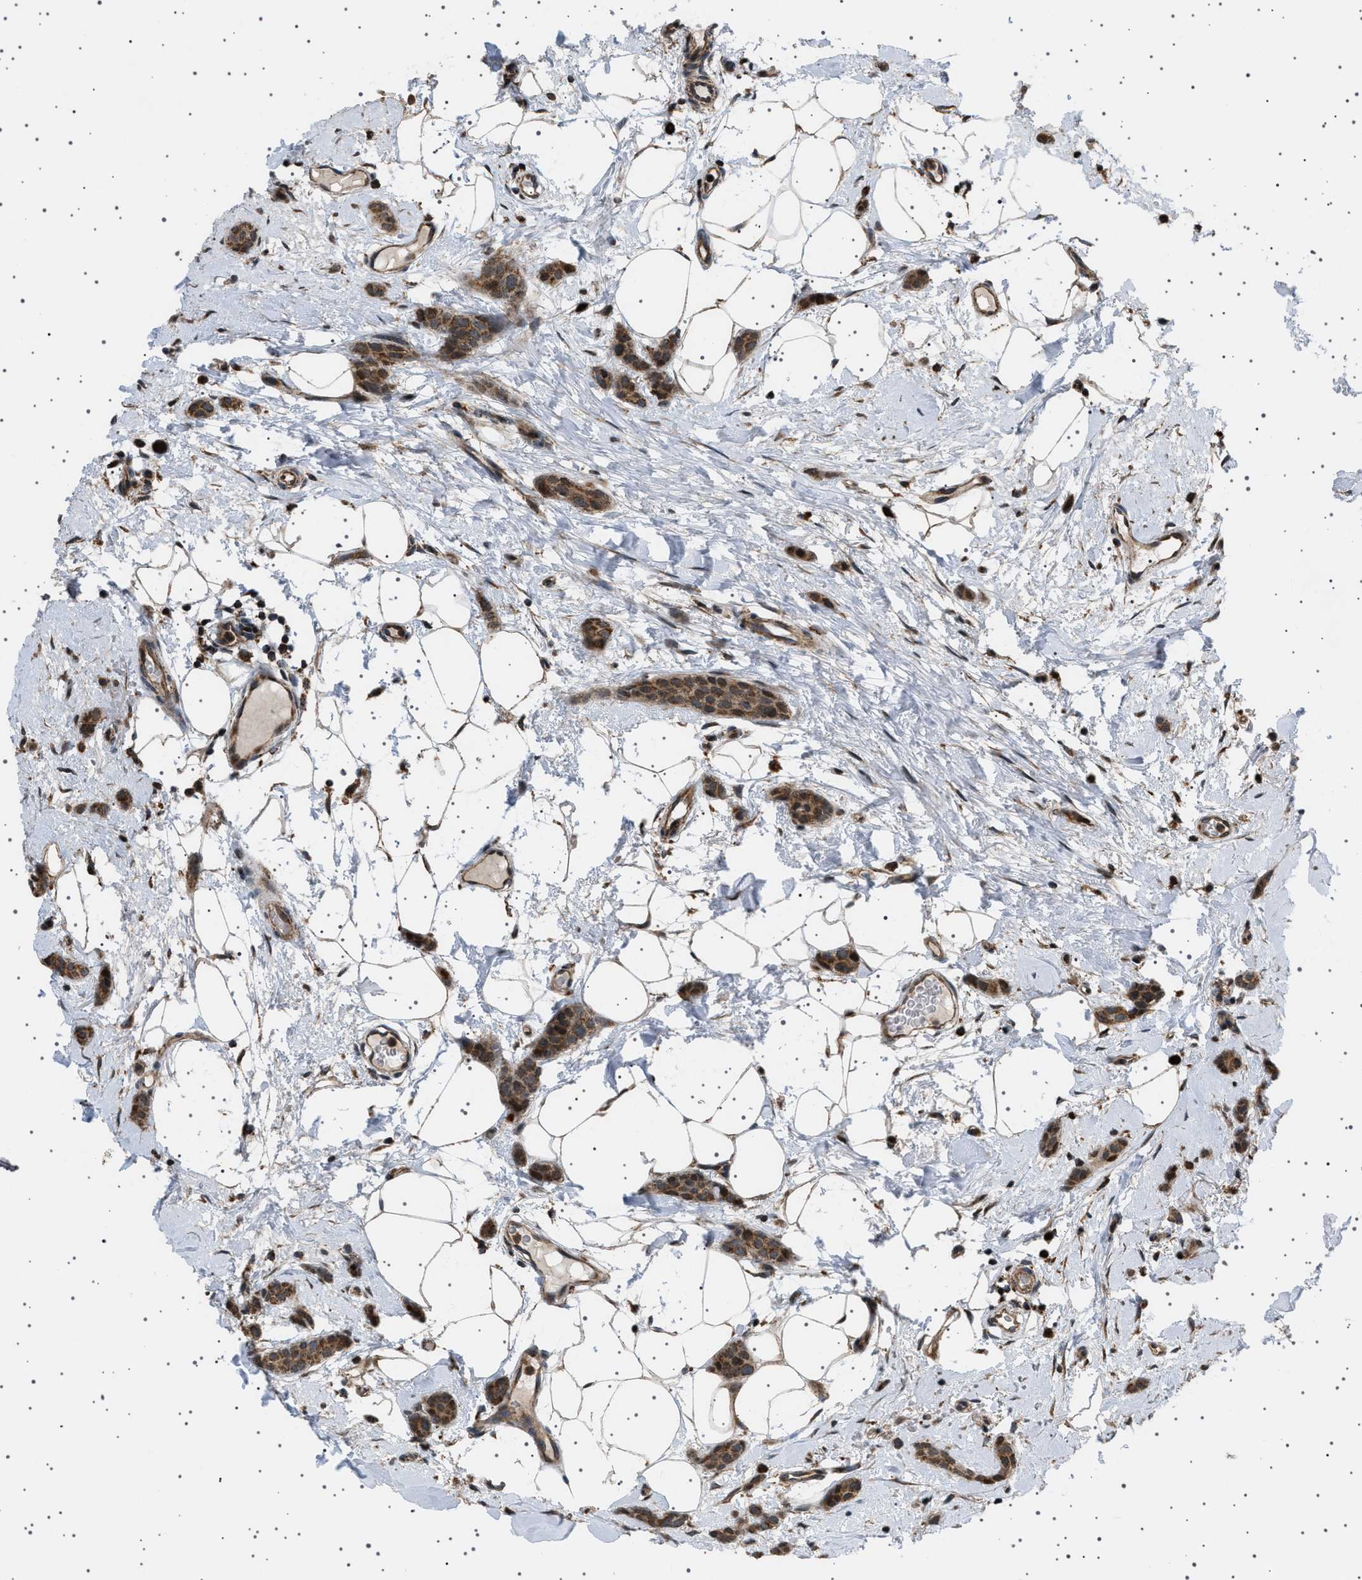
{"staining": {"intensity": "moderate", "quantity": ">75%", "location": "cytoplasmic/membranous,nuclear"}, "tissue": "breast cancer", "cell_type": "Tumor cells", "image_type": "cancer", "snomed": [{"axis": "morphology", "description": "Lobular carcinoma"}, {"axis": "topography", "description": "Skin"}, {"axis": "topography", "description": "Breast"}], "caption": "IHC of lobular carcinoma (breast) shows medium levels of moderate cytoplasmic/membranous and nuclear staining in approximately >75% of tumor cells.", "gene": "MELK", "patient": {"sex": "female", "age": 46}}